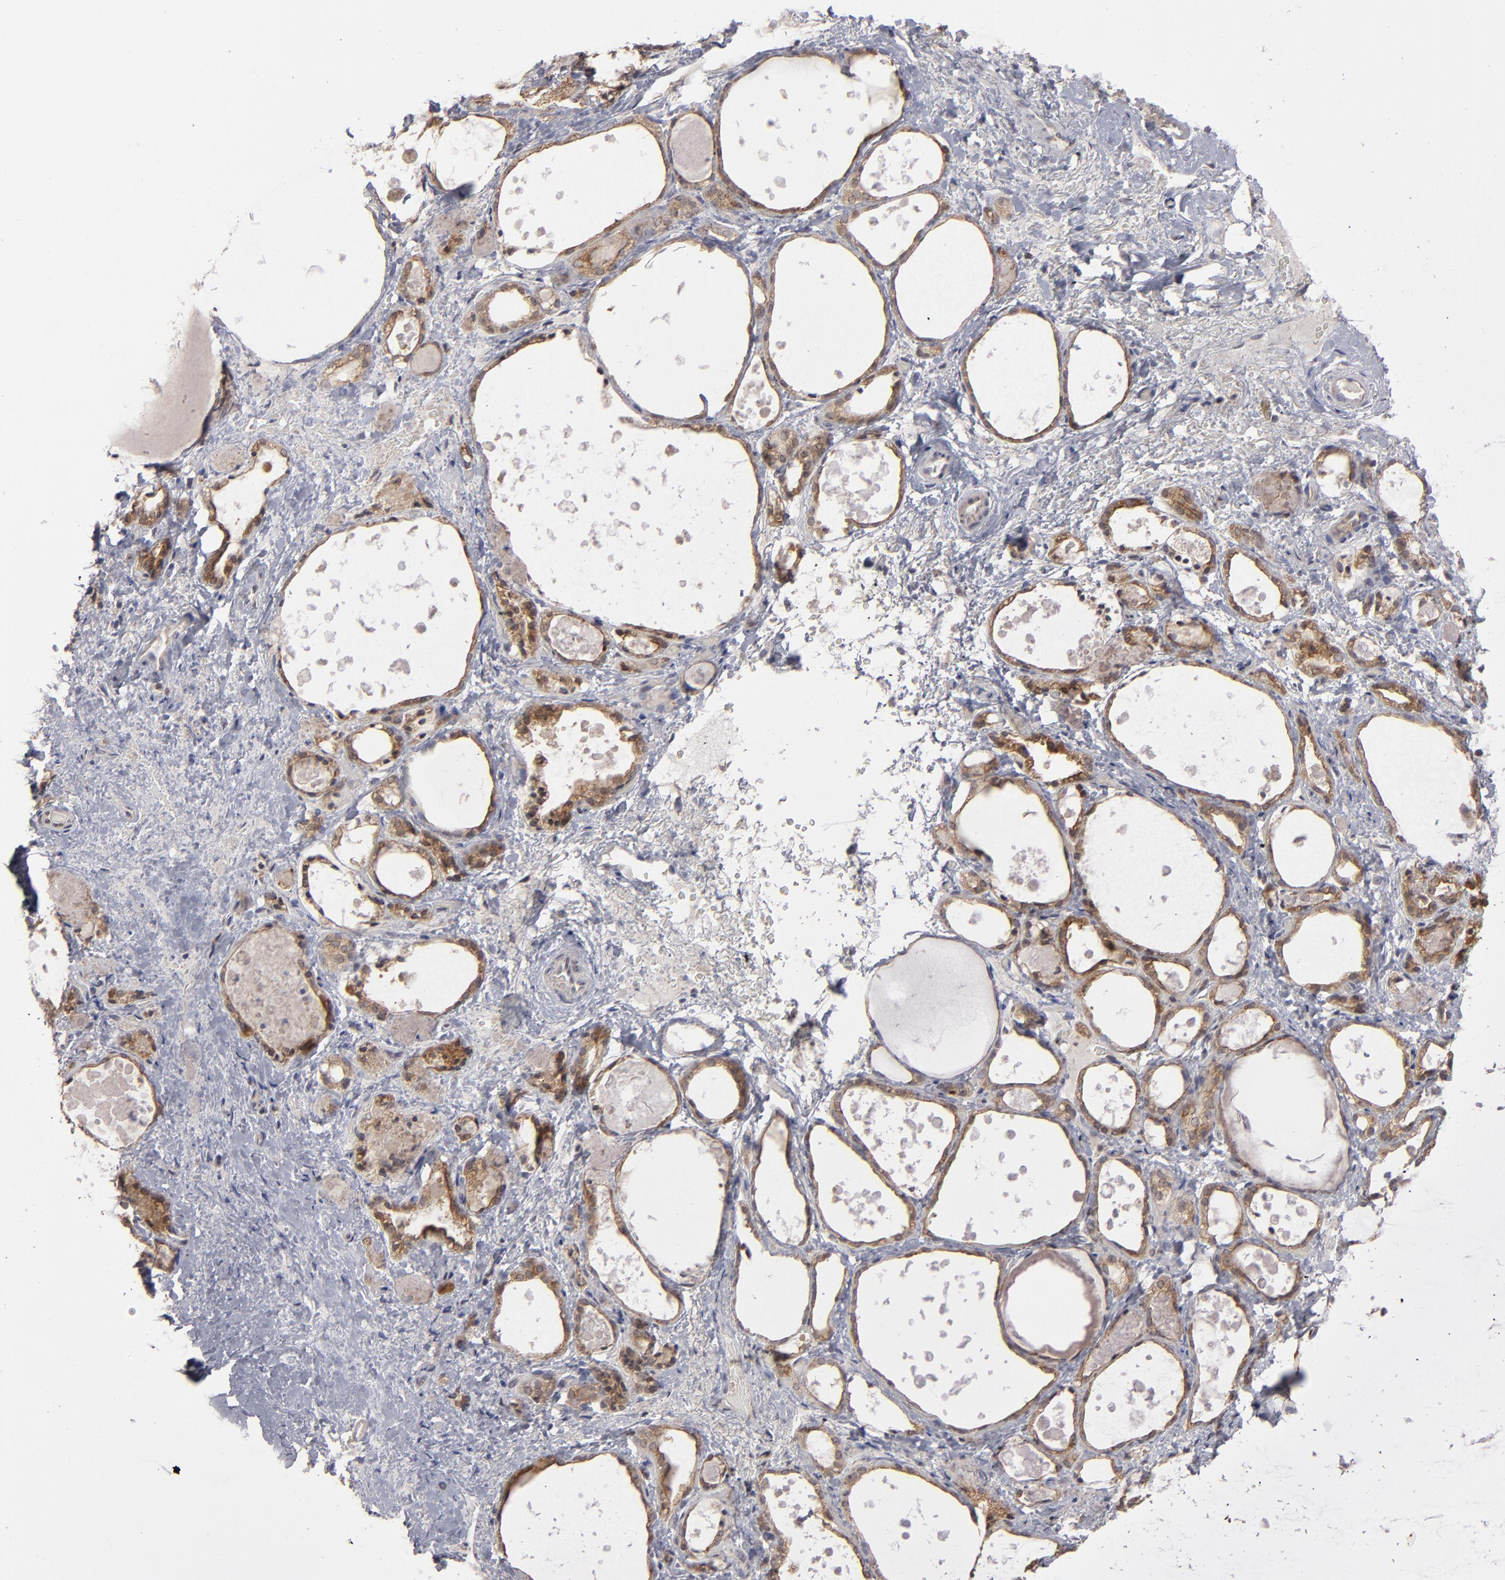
{"staining": {"intensity": "moderate", "quantity": ">75%", "location": "cytoplasmic/membranous"}, "tissue": "thyroid gland", "cell_type": "Glandular cells", "image_type": "normal", "snomed": [{"axis": "morphology", "description": "Normal tissue, NOS"}, {"axis": "topography", "description": "Thyroid gland"}], "caption": "Glandular cells display moderate cytoplasmic/membranous positivity in approximately >75% of cells in benign thyroid gland.", "gene": "GLCCI1", "patient": {"sex": "female", "age": 75}}